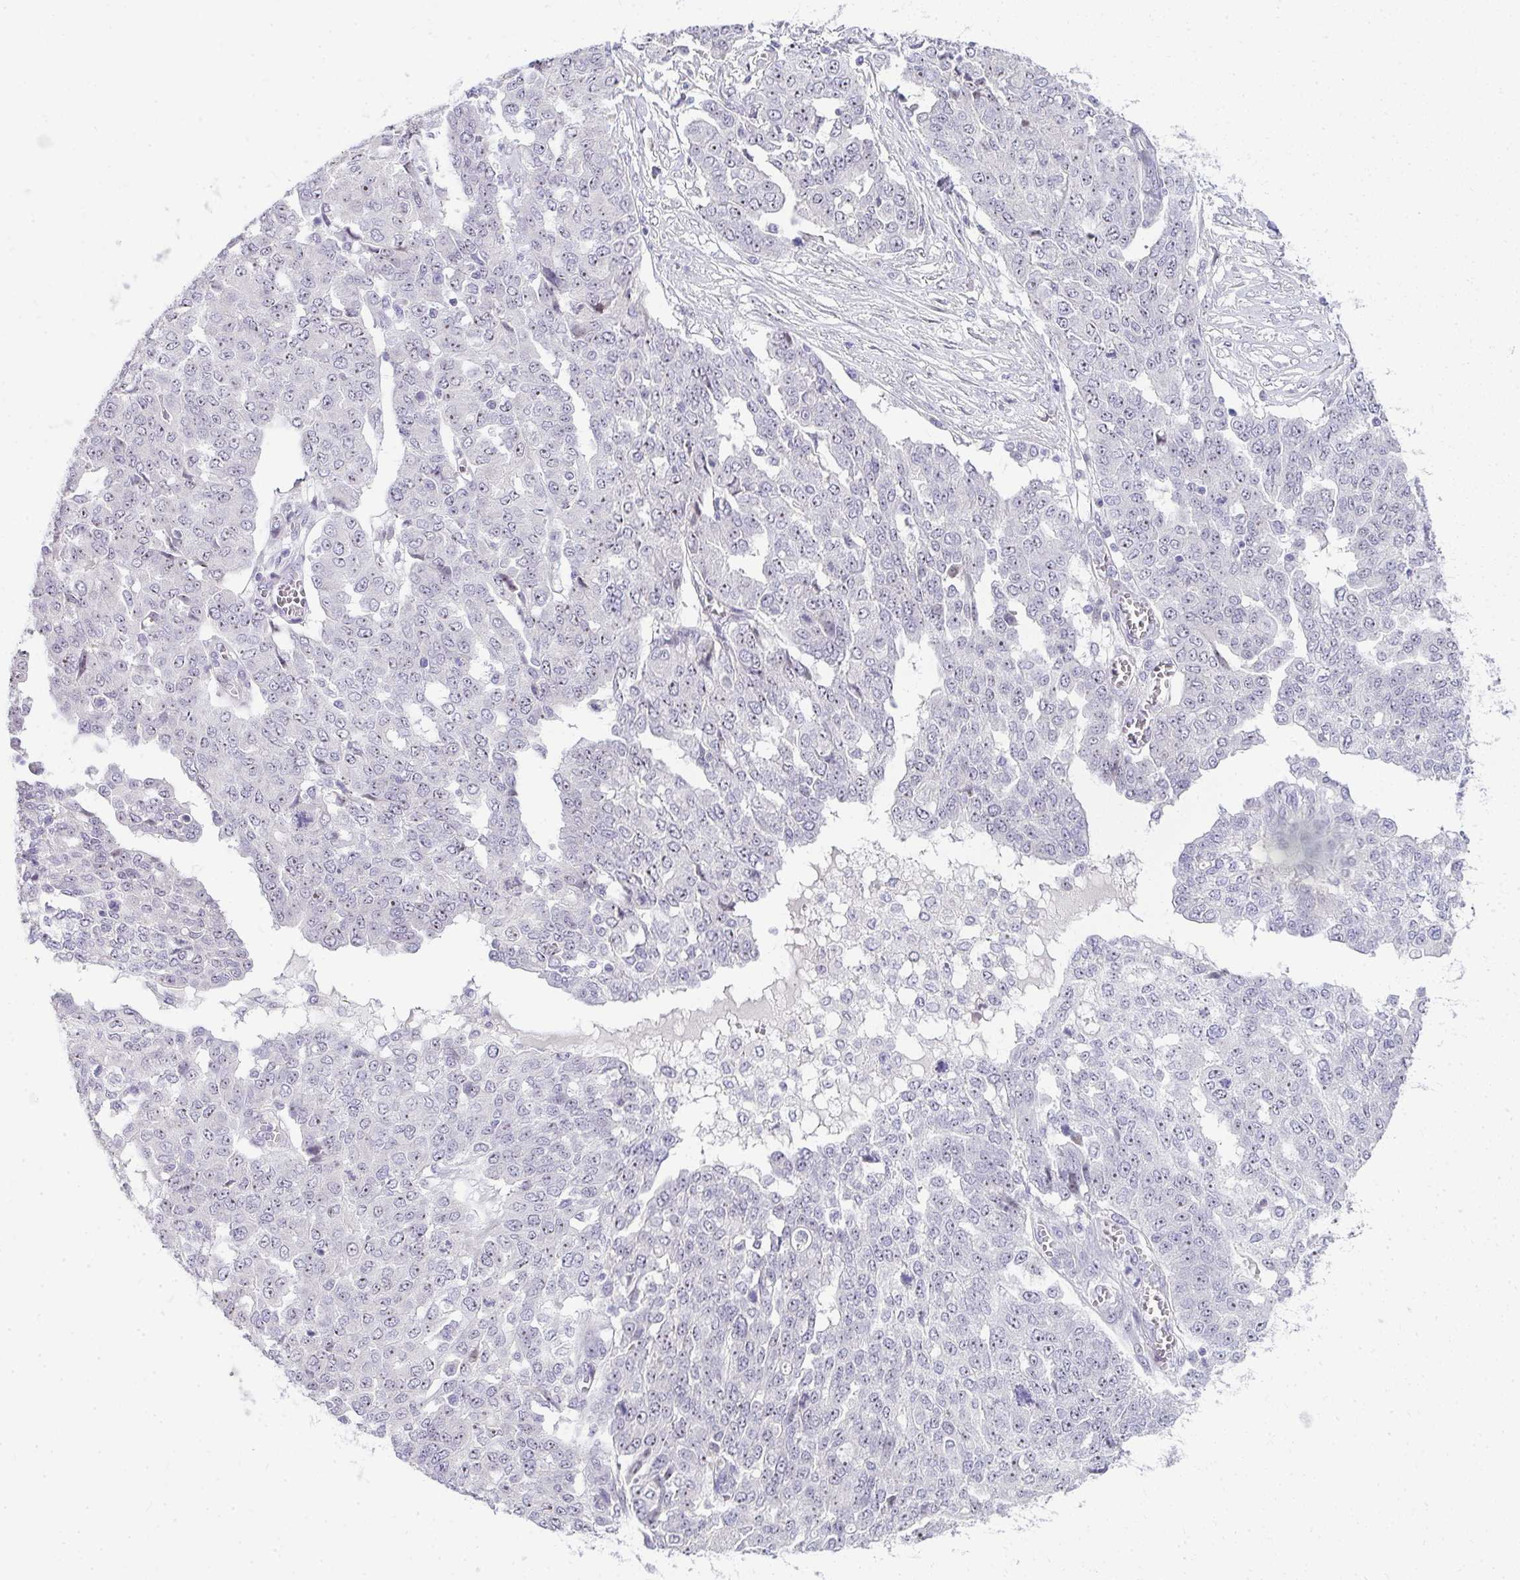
{"staining": {"intensity": "weak", "quantity": "<25%", "location": "nuclear"}, "tissue": "ovarian cancer", "cell_type": "Tumor cells", "image_type": "cancer", "snomed": [{"axis": "morphology", "description": "Cystadenocarcinoma, serous, NOS"}, {"axis": "topography", "description": "Soft tissue"}, {"axis": "topography", "description": "Ovary"}], "caption": "Ovarian cancer was stained to show a protein in brown. There is no significant staining in tumor cells.", "gene": "EID3", "patient": {"sex": "female", "age": 57}}